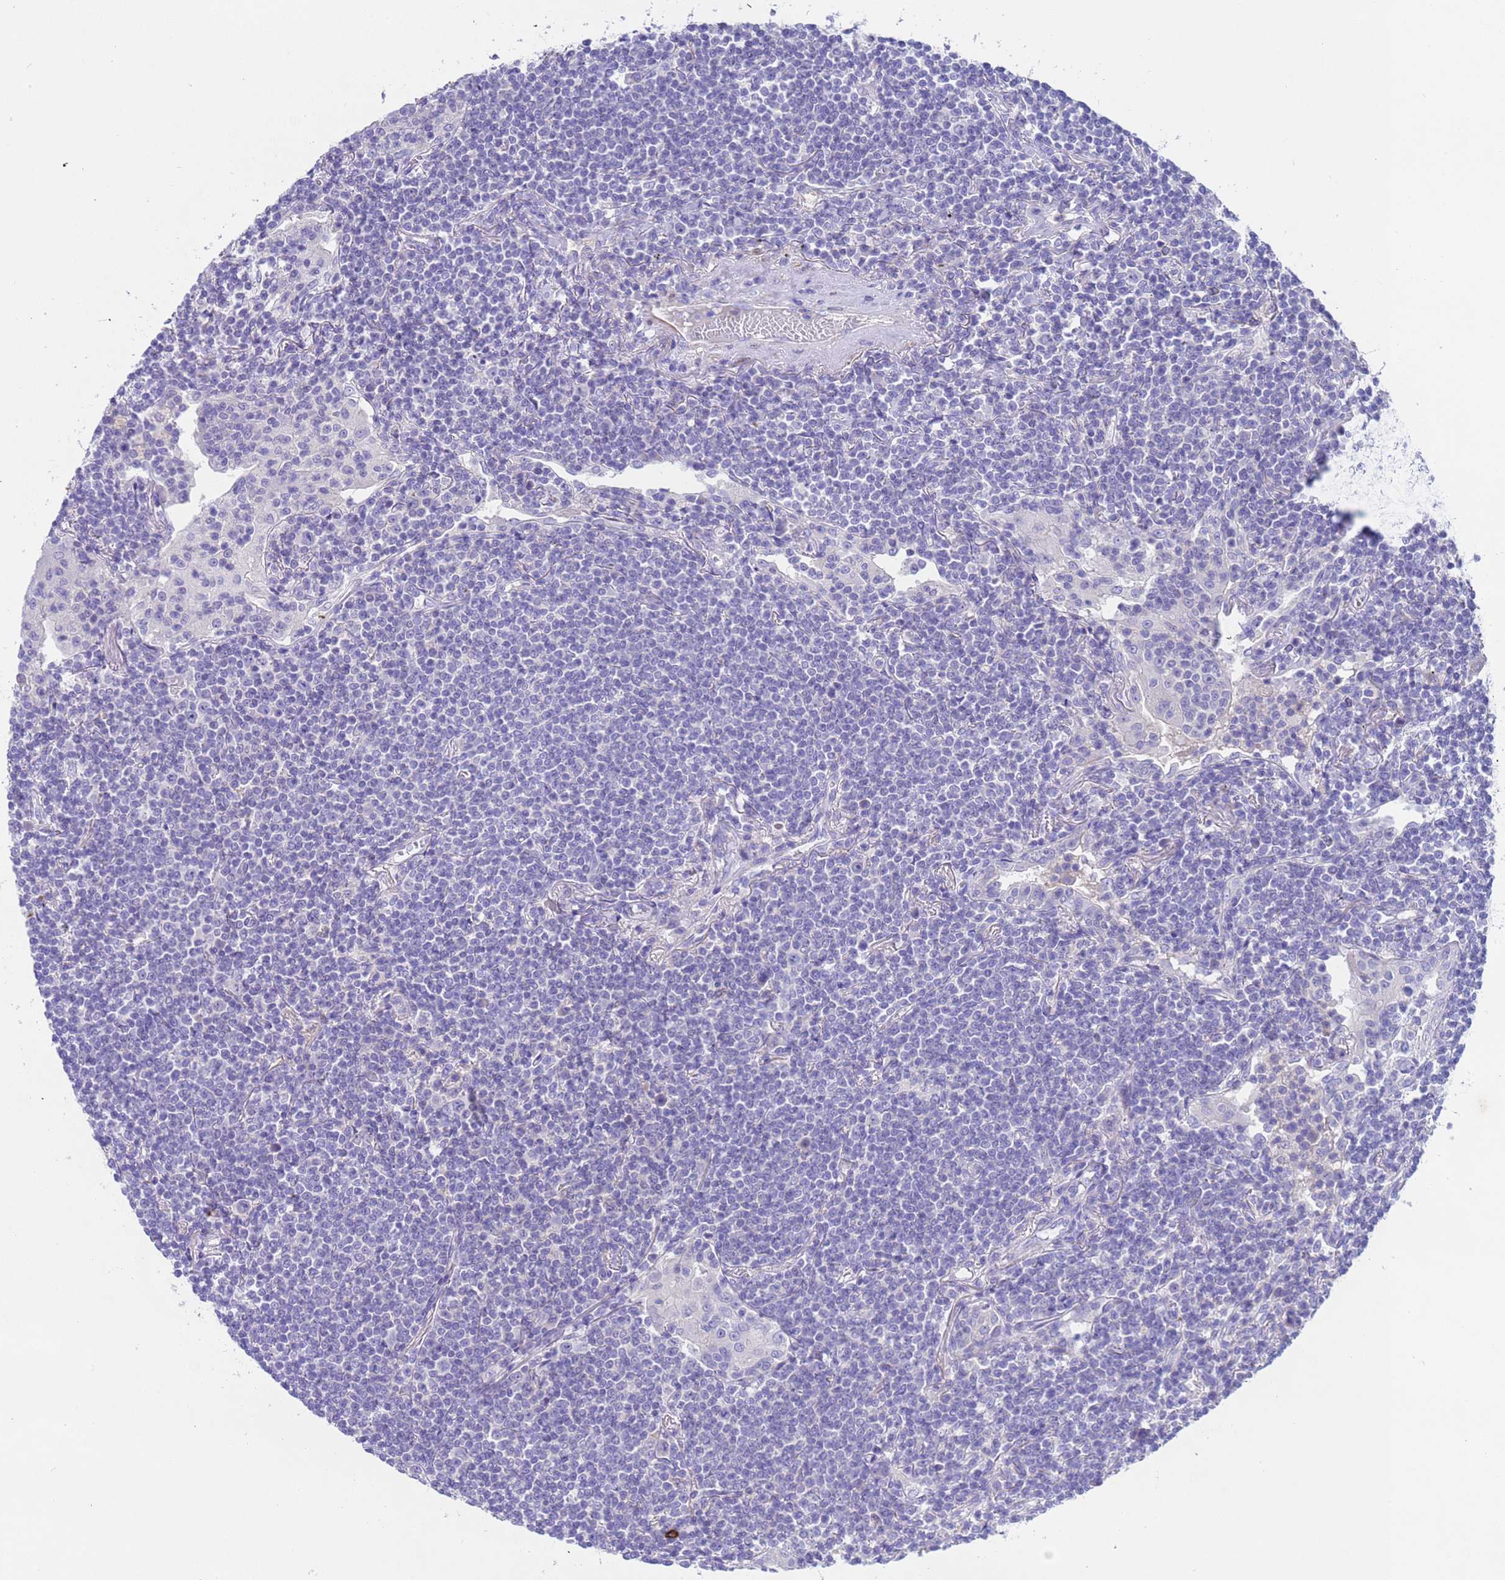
{"staining": {"intensity": "negative", "quantity": "none", "location": "none"}, "tissue": "lymphoma", "cell_type": "Tumor cells", "image_type": "cancer", "snomed": [{"axis": "morphology", "description": "Malignant lymphoma, non-Hodgkin's type, Low grade"}, {"axis": "topography", "description": "Lung"}], "caption": "Human lymphoma stained for a protein using immunohistochemistry (IHC) exhibits no staining in tumor cells.", "gene": "USP38", "patient": {"sex": "female", "age": 71}}